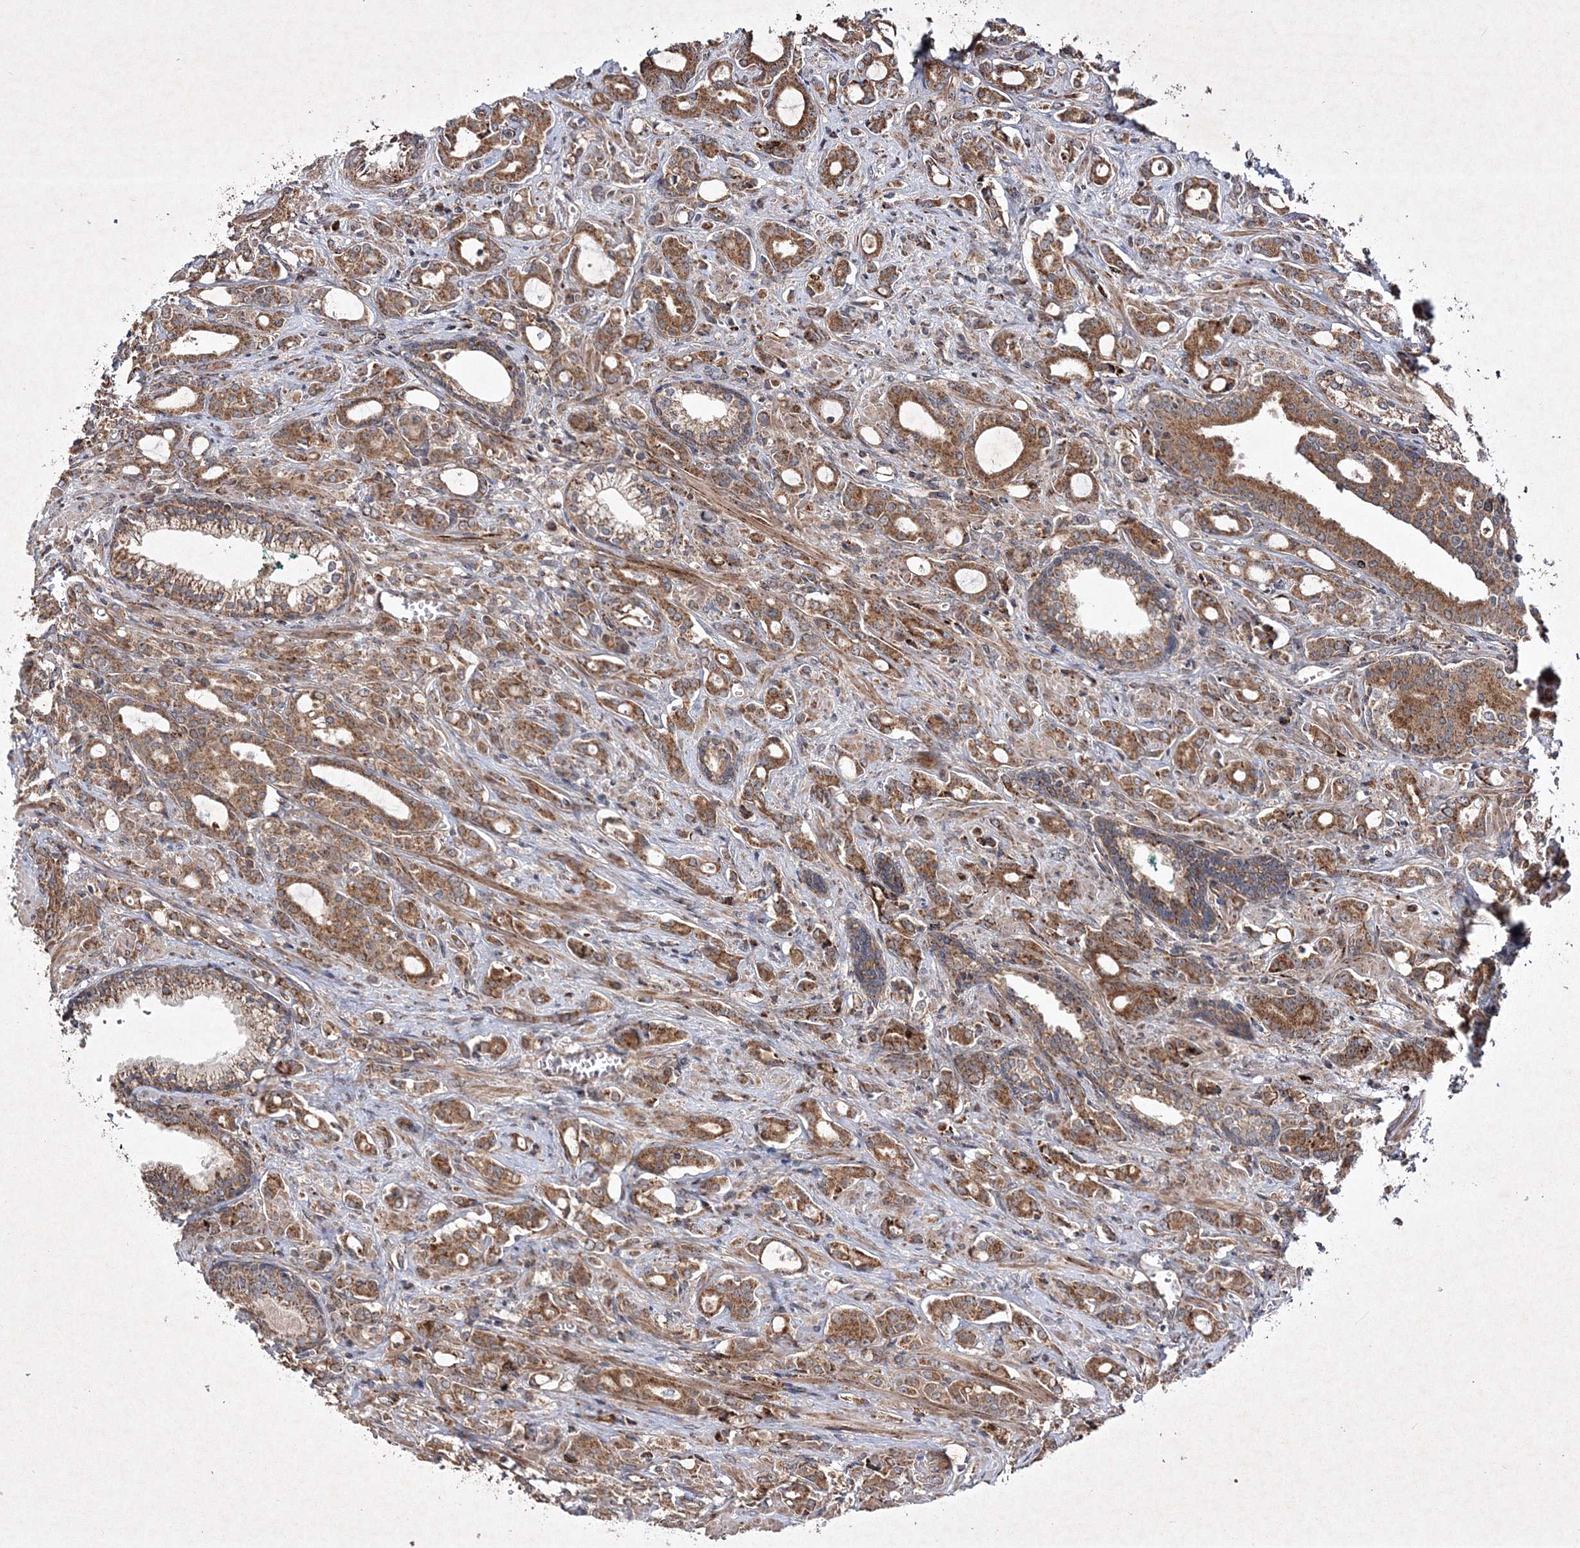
{"staining": {"intensity": "moderate", "quantity": ">75%", "location": "cytoplasmic/membranous"}, "tissue": "prostate cancer", "cell_type": "Tumor cells", "image_type": "cancer", "snomed": [{"axis": "morphology", "description": "Adenocarcinoma, High grade"}, {"axis": "topography", "description": "Prostate"}], "caption": "Prostate cancer (high-grade adenocarcinoma) was stained to show a protein in brown. There is medium levels of moderate cytoplasmic/membranous expression in approximately >75% of tumor cells.", "gene": "SCRN3", "patient": {"sex": "male", "age": 72}}